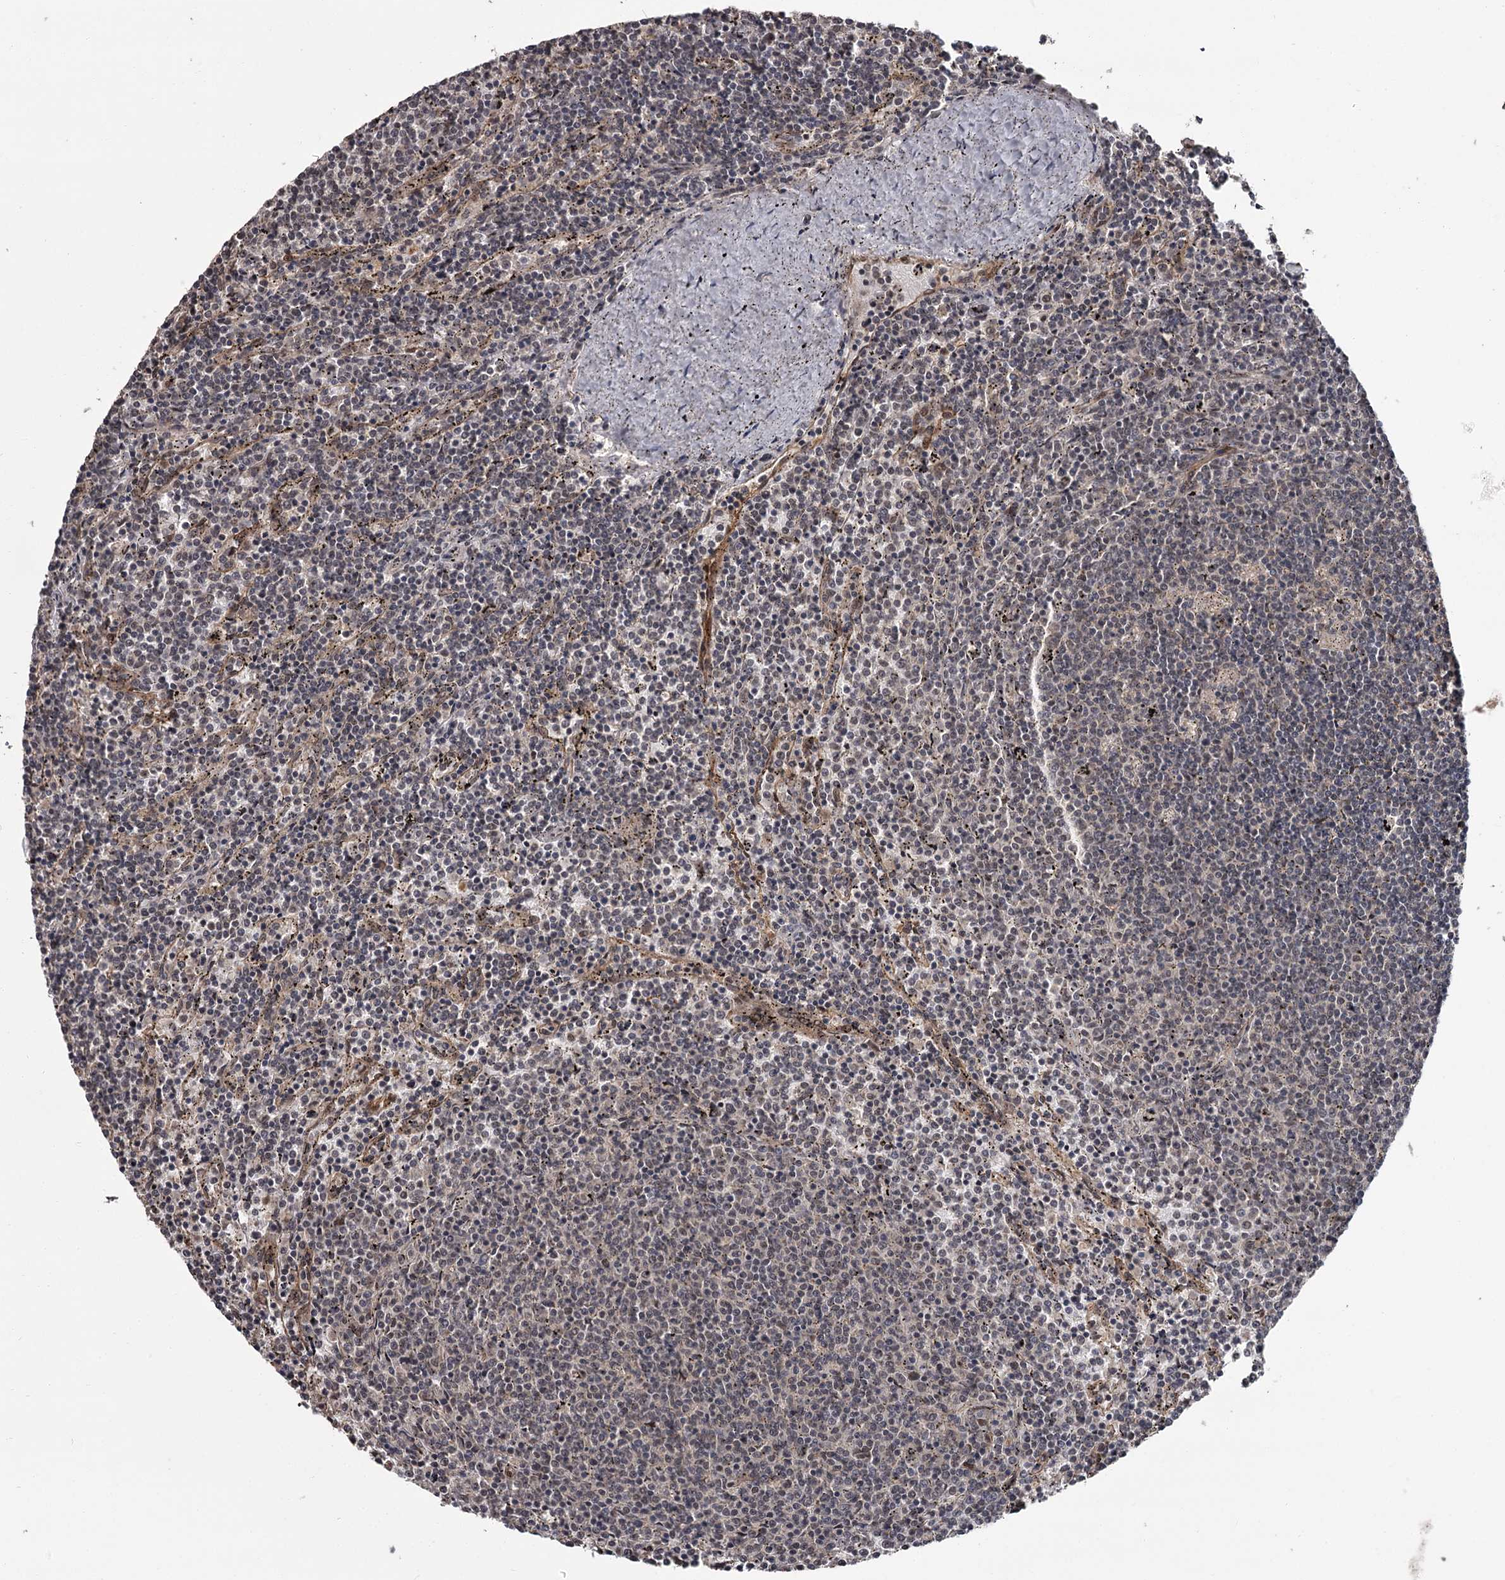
{"staining": {"intensity": "negative", "quantity": "none", "location": "none"}, "tissue": "lymphoma", "cell_type": "Tumor cells", "image_type": "cancer", "snomed": [{"axis": "morphology", "description": "Malignant lymphoma, non-Hodgkin's type, Low grade"}, {"axis": "topography", "description": "Spleen"}], "caption": "Histopathology image shows no protein expression in tumor cells of lymphoma tissue.", "gene": "CDC42EP2", "patient": {"sex": "female", "age": 50}}